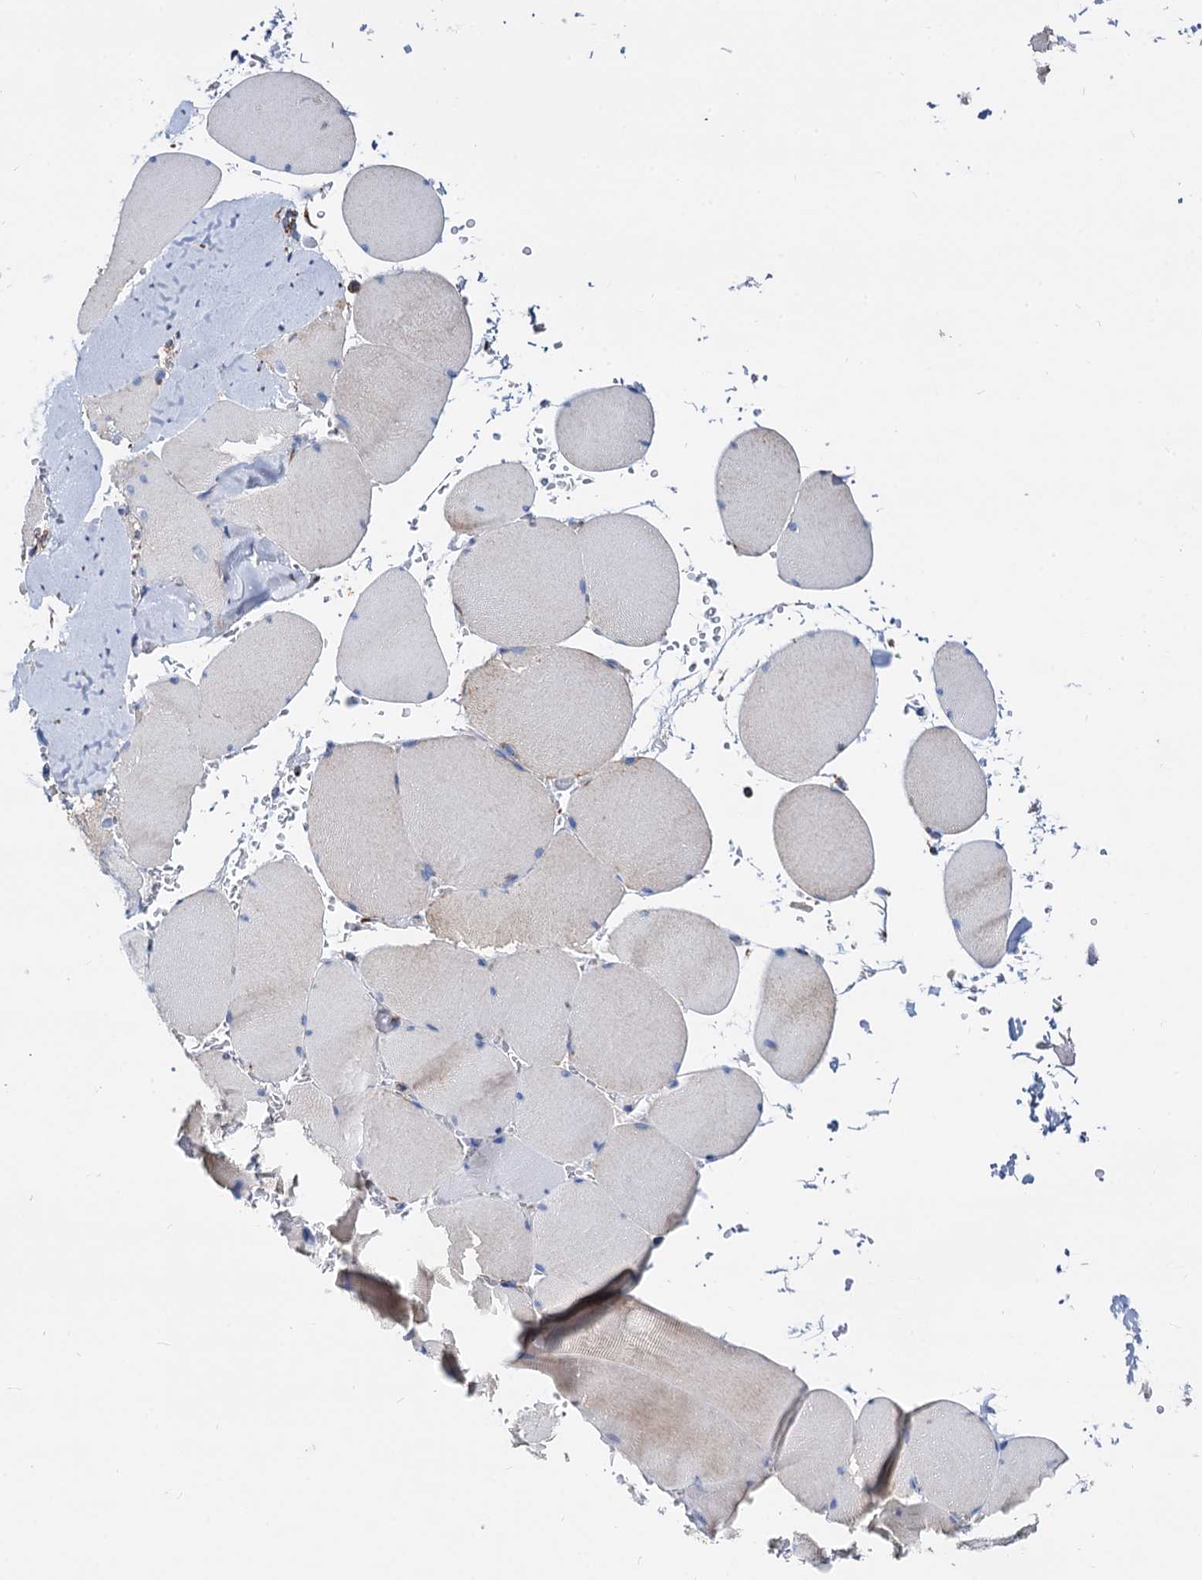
{"staining": {"intensity": "moderate", "quantity": "<25%", "location": "cytoplasmic/membranous"}, "tissue": "skeletal muscle", "cell_type": "Myocytes", "image_type": "normal", "snomed": [{"axis": "morphology", "description": "Normal tissue, NOS"}, {"axis": "topography", "description": "Skeletal muscle"}, {"axis": "topography", "description": "Head-Neck"}], "caption": "Myocytes show low levels of moderate cytoplasmic/membranous expression in approximately <25% of cells in unremarkable skeletal muscle.", "gene": "TIMM10", "patient": {"sex": "male", "age": 66}}